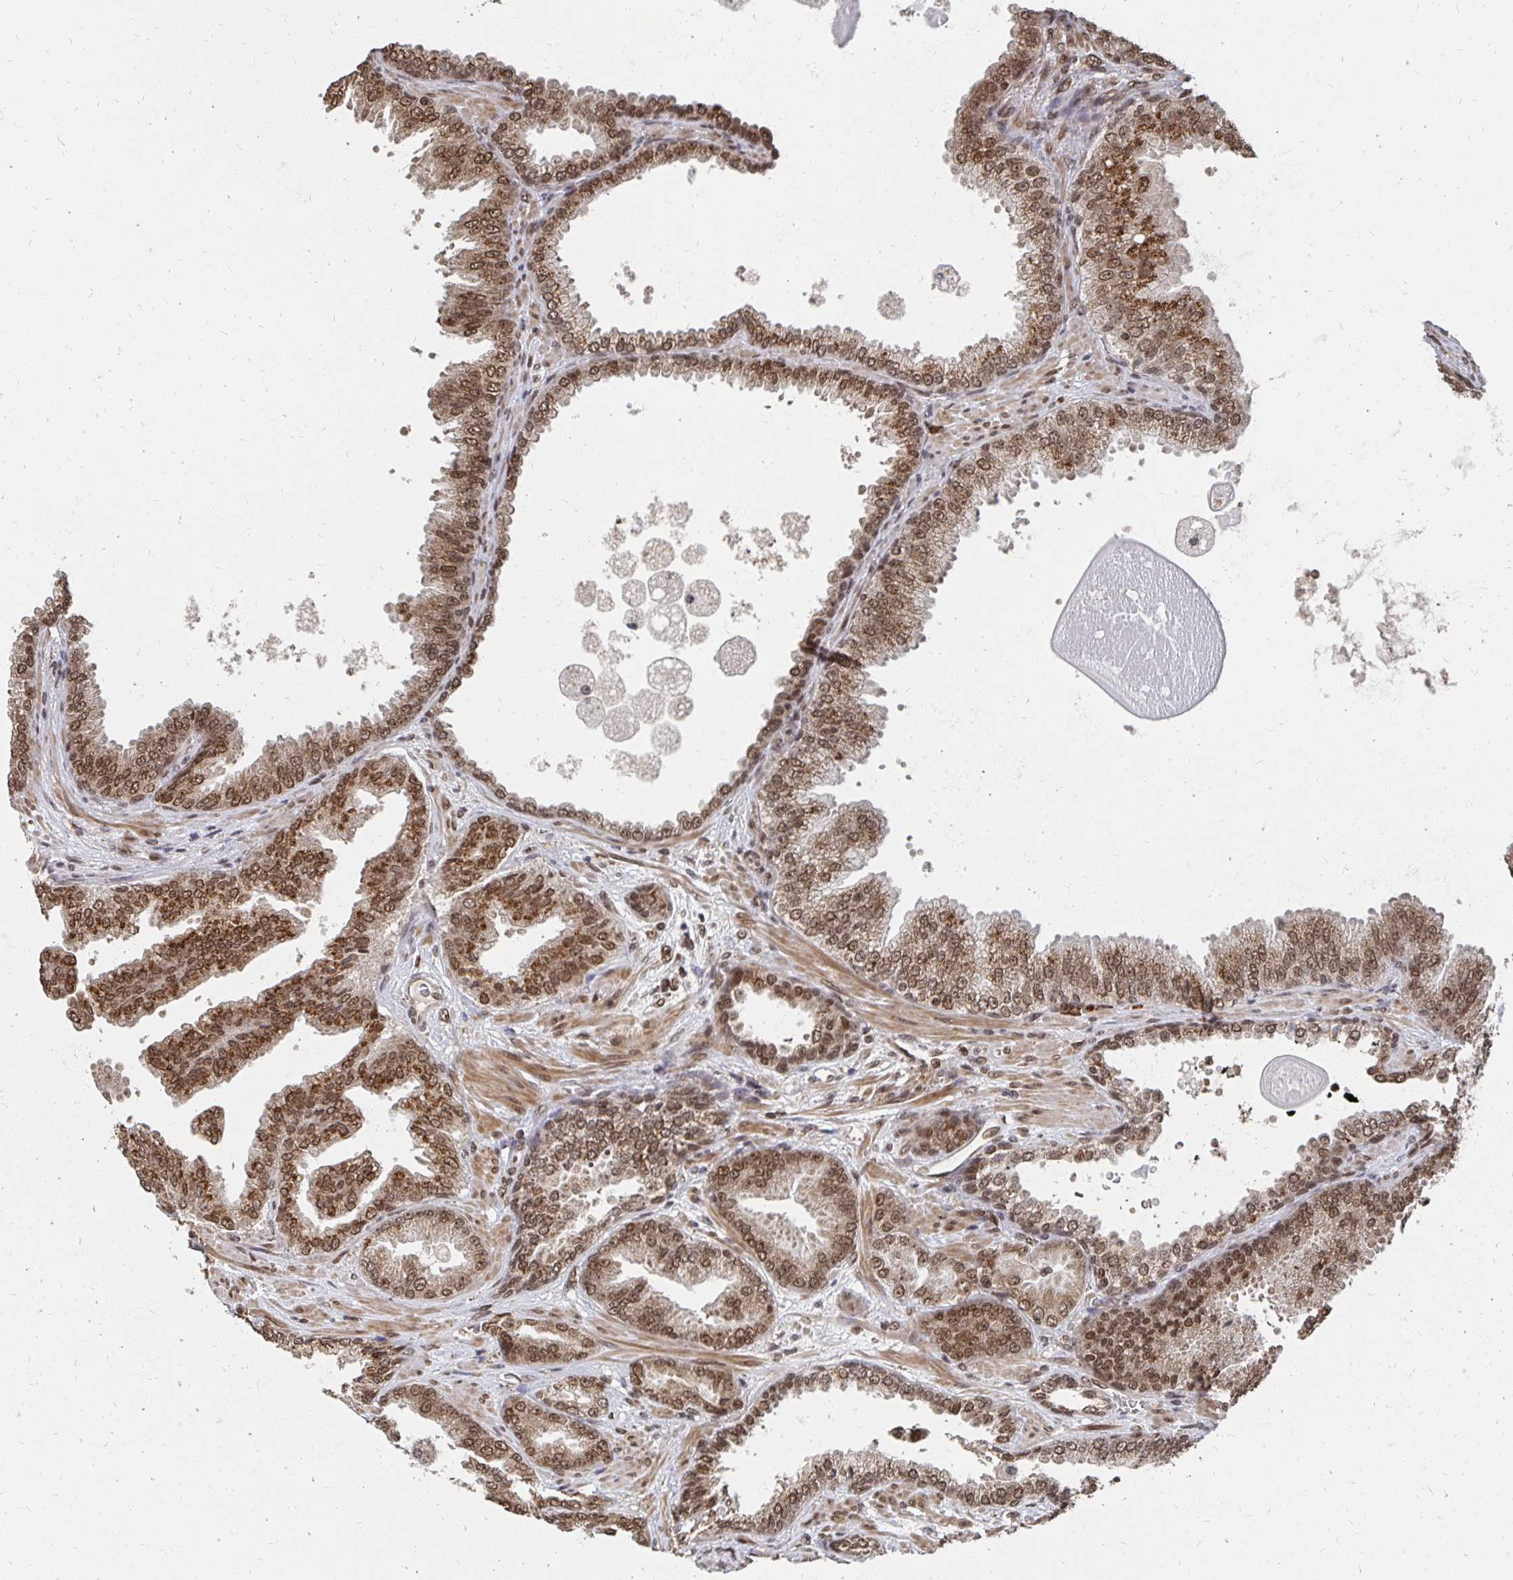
{"staining": {"intensity": "moderate", "quantity": ">75%", "location": "cytoplasmic/membranous,nuclear"}, "tissue": "prostate cancer", "cell_type": "Tumor cells", "image_type": "cancer", "snomed": [{"axis": "morphology", "description": "Adenocarcinoma, Low grade"}, {"axis": "topography", "description": "Prostate"}], "caption": "High-magnification brightfield microscopy of prostate cancer (adenocarcinoma (low-grade)) stained with DAB (3,3'-diaminobenzidine) (brown) and counterstained with hematoxylin (blue). tumor cells exhibit moderate cytoplasmic/membranous and nuclear positivity is seen in approximately>75% of cells.", "gene": "GTF3C6", "patient": {"sex": "male", "age": 67}}